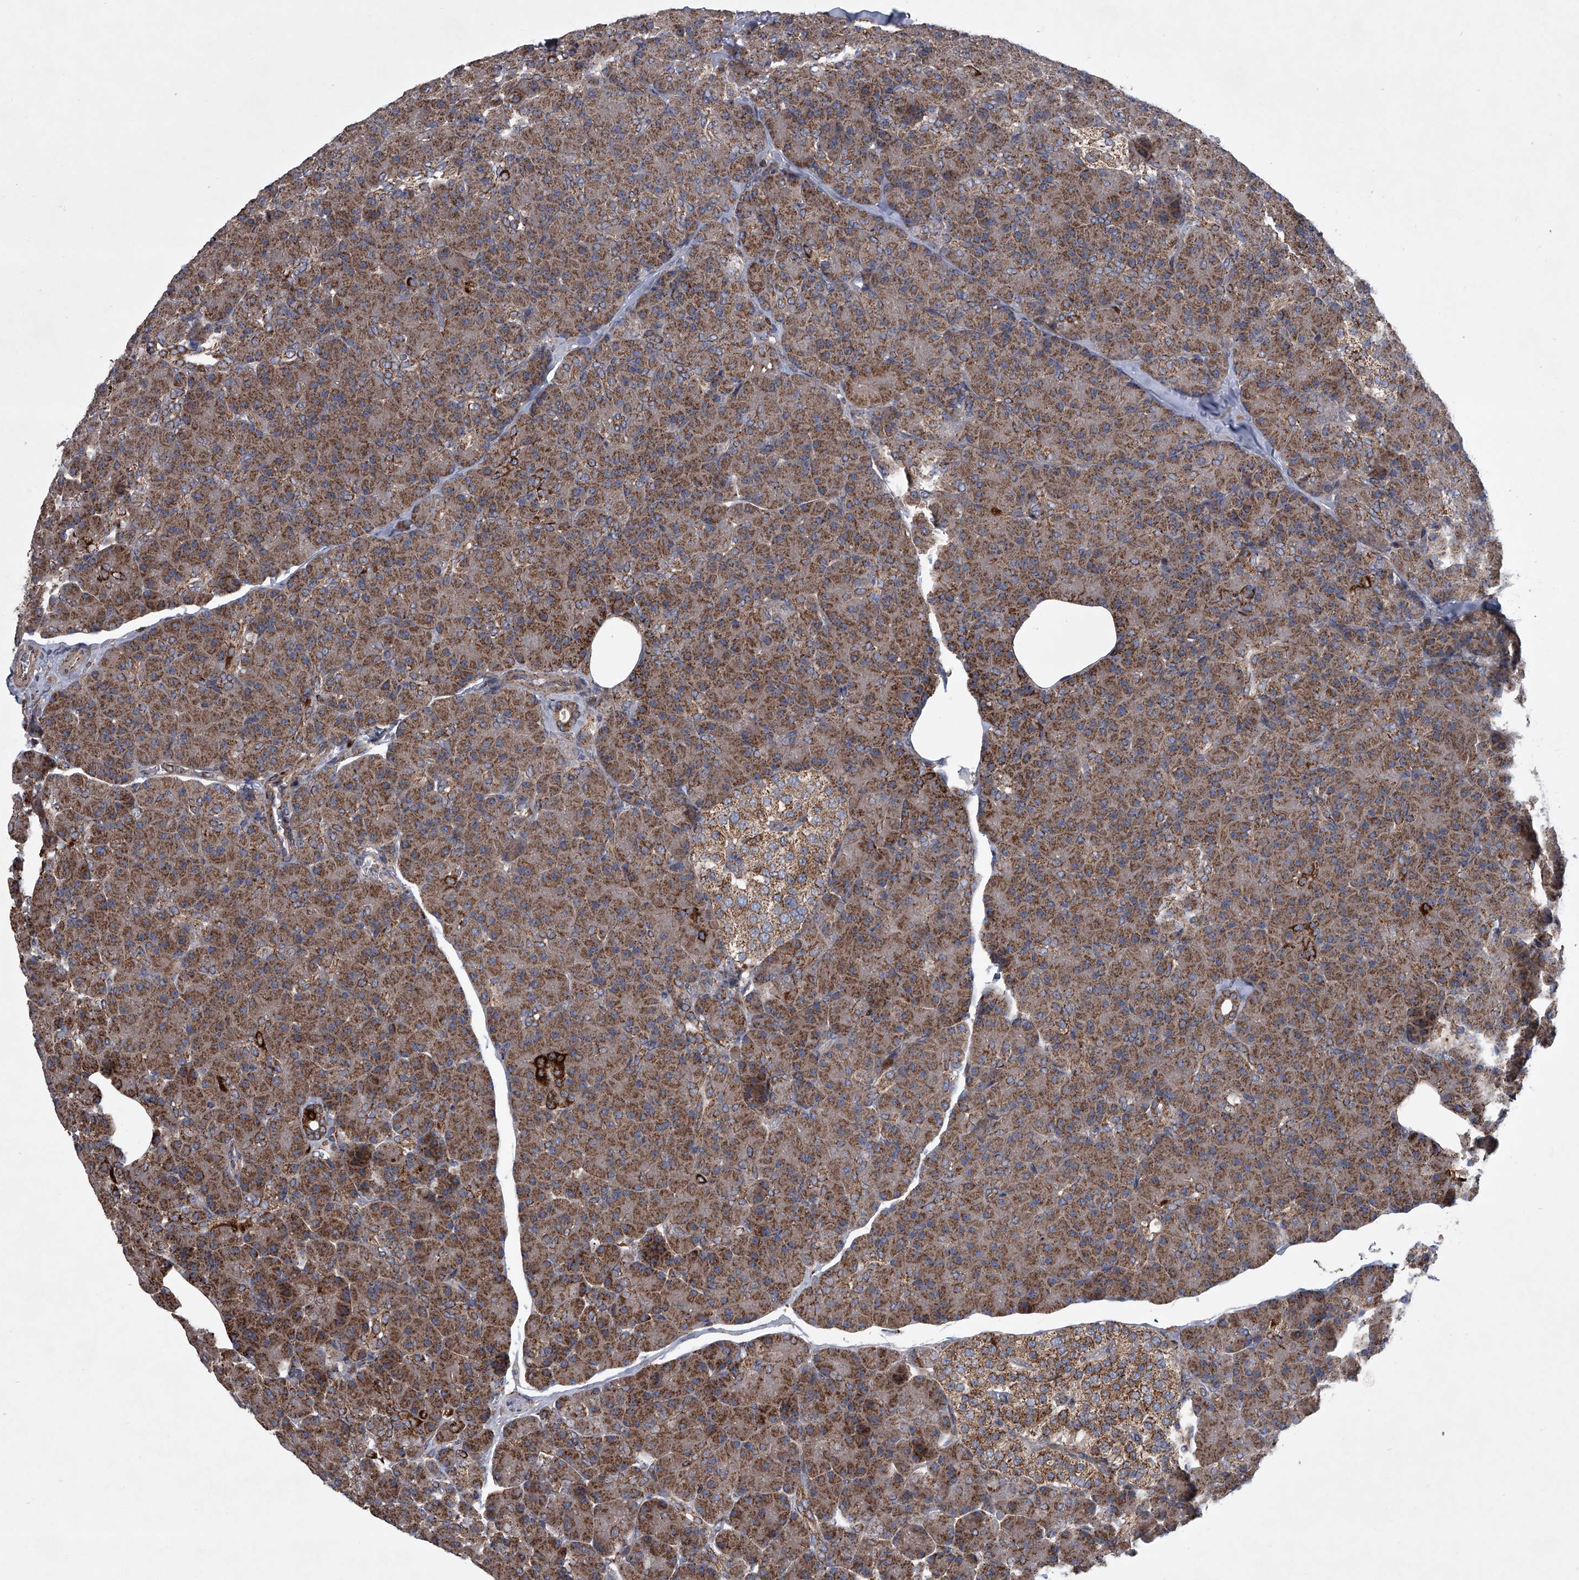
{"staining": {"intensity": "moderate", "quantity": ">75%", "location": "cytoplasmic/membranous"}, "tissue": "pancreas", "cell_type": "Exocrine glandular cells", "image_type": "normal", "snomed": [{"axis": "morphology", "description": "Normal tissue, NOS"}, {"axis": "topography", "description": "Pancreas"}], "caption": "Approximately >75% of exocrine glandular cells in benign human pancreas show moderate cytoplasmic/membranous protein expression as visualized by brown immunohistochemical staining.", "gene": "STRADA", "patient": {"sex": "female", "age": 43}}